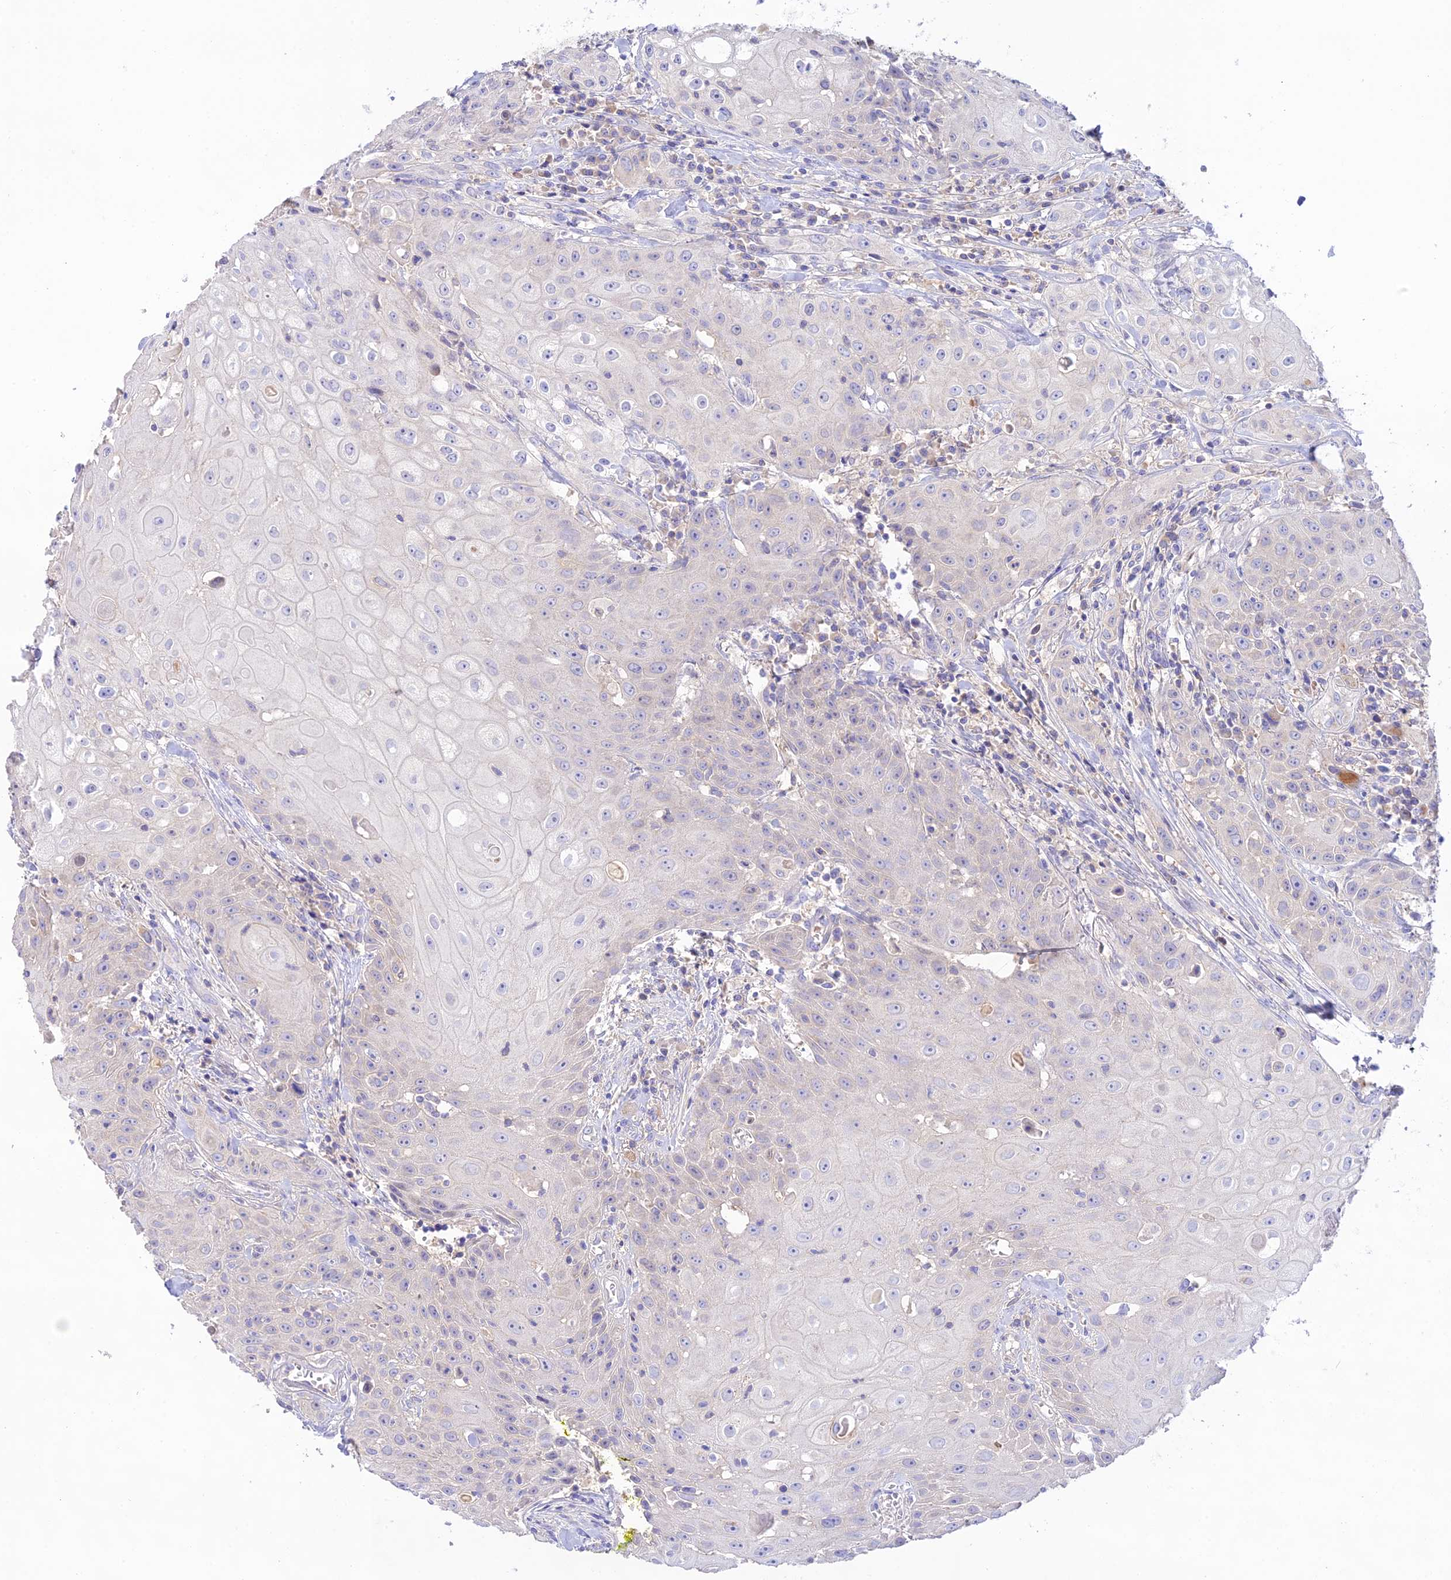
{"staining": {"intensity": "negative", "quantity": "none", "location": "none"}, "tissue": "head and neck cancer", "cell_type": "Tumor cells", "image_type": "cancer", "snomed": [{"axis": "morphology", "description": "Squamous cell carcinoma, NOS"}, {"axis": "topography", "description": "Oral tissue"}, {"axis": "topography", "description": "Head-Neck"}], "caption": "Immunohistochemistry image of head and neck squamous cell carcinoma stained for a protein (brown), which reveals no expression in tumor cells.", "gene": "NLRP9", "patient": {"sex": "female", "age": 82}}